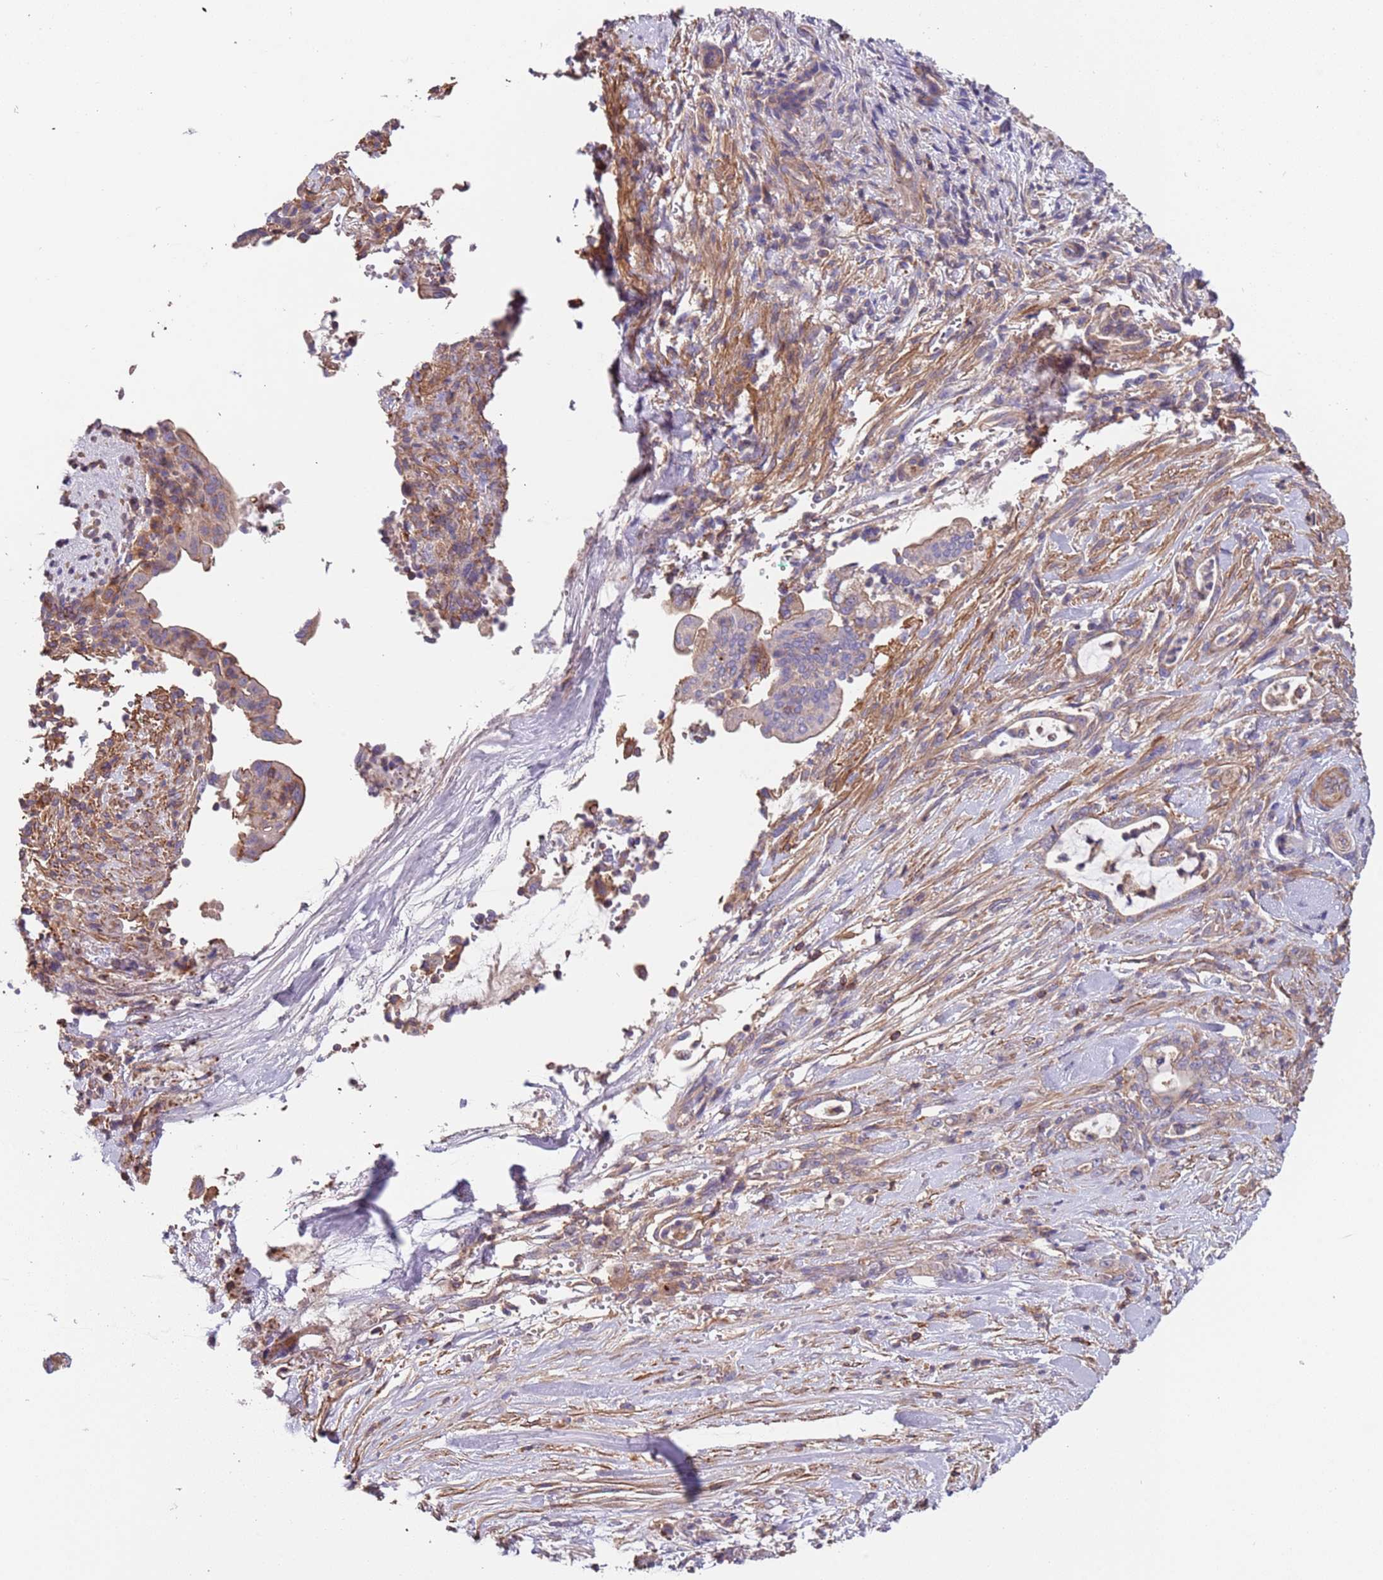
{"staining": {"intensity": "negative", "quantity": "none", "location": "none"}, "tissue": "pancreatic cancer", "cell_type": "Tumor cells", "image_type": "cancer", "snomed": [{"axis": "morphology", "description": "Normal tissue, NOS"}, {"axis": "morphology", "description": "Adenocarcinoma, NOS"}, {"axis": "topography", "description": "Pancreas"}], "caption": "Immunohistochemical staining of pancreatic cancer exhibits no significant expression in tumor cells.", "gene": "SYT4", "patient": {"sex": "female", "age": 55}}